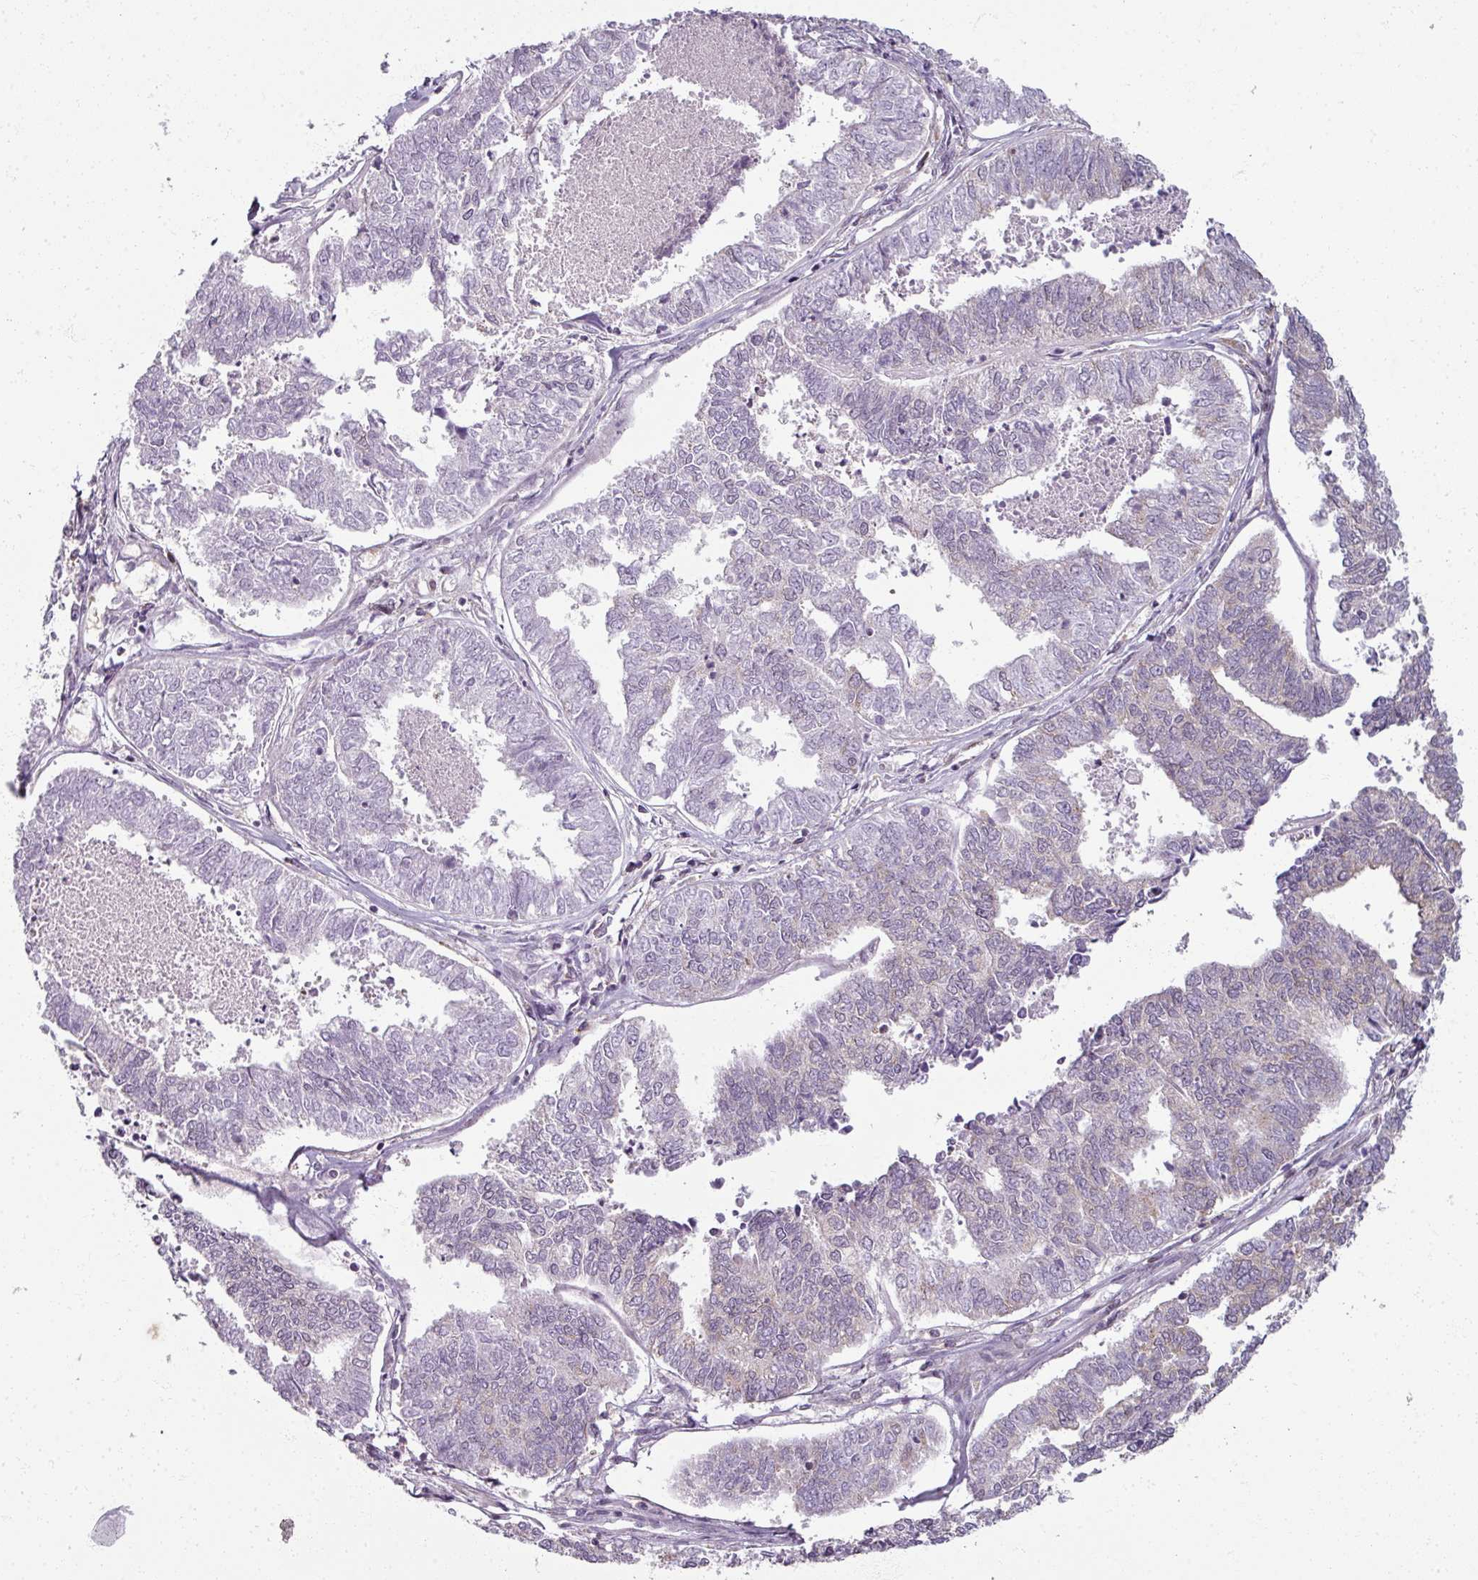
{"staining": {"intensity": "negative", "quantity": "none", "location": "none"}, "tissue": "endometrial cancer", "cell_type": "Tumor cells", "image_type": "cancer", "snomed": [{"axis": "morphology", "description": "Adenocarcinoma, NOS"}, {"axis": "topography", "description": "Endometrium"}], "caption": "Tumor cells are negative for brown protein staining in endometrial cancer.", "gene": "AGPAT4", "patient": {"sex": "female", "age": 73}}